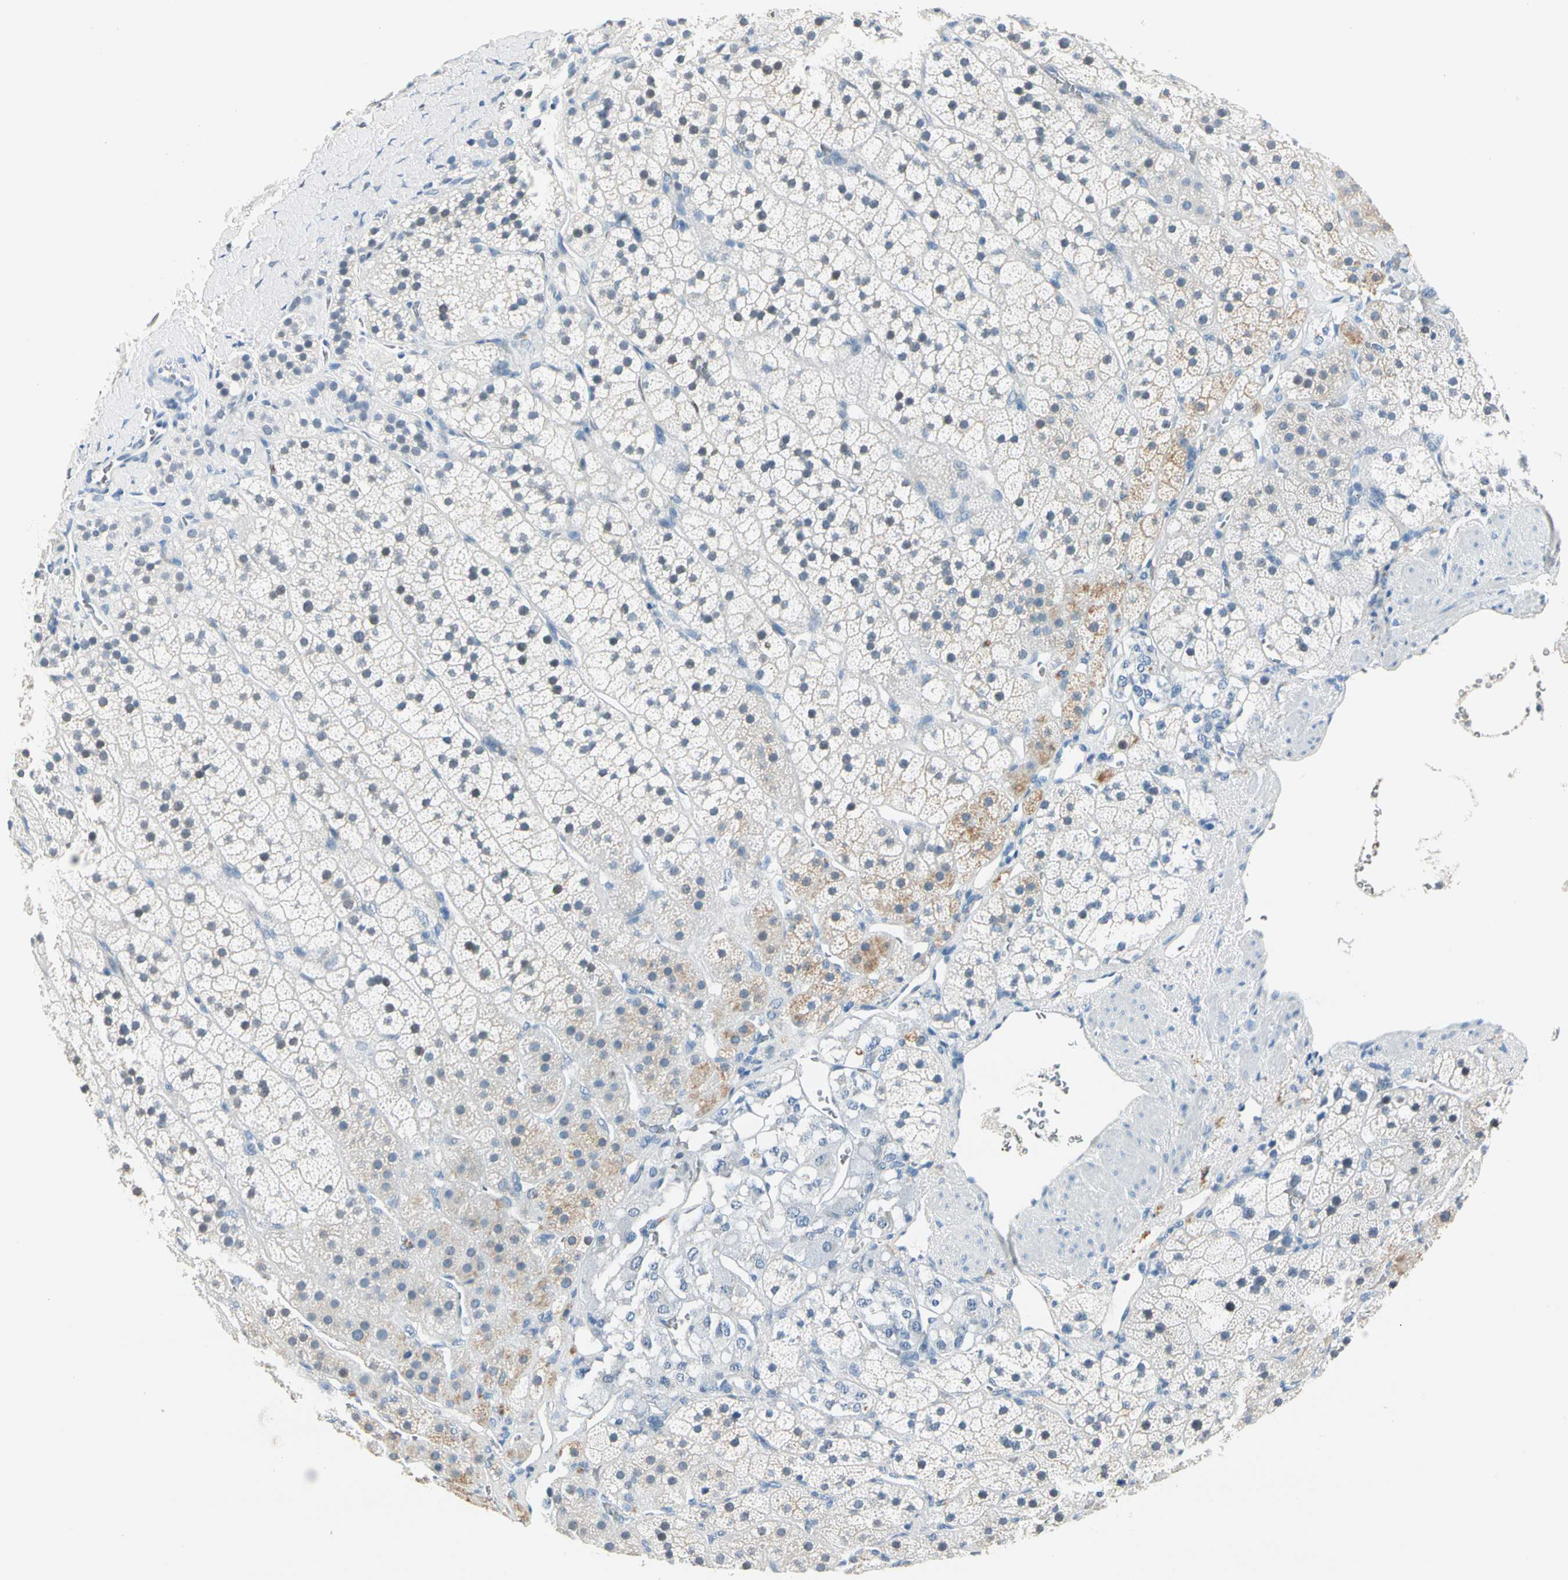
{"staining": {"intensity": "moderate", "quantity": "<25%", "location": "cytoplasmic/membranous"}, "tissue": "adrenal gland", "cell_type": "Glandular cells", "image_type": "normal", "snomed": [{"axis": "morphology", "description": "Normal tissue, NOS"}, {"axis": "topography", "description": "Adrenal gland"}], "caption": "Immunohistochemical staining of normal human adrenal gland displays low levels of moderate cytoplasmic/membranous expression in about <25% of glandular cells.", "gene": "CA1", "patient": {"sex": "female", "age": 44}}